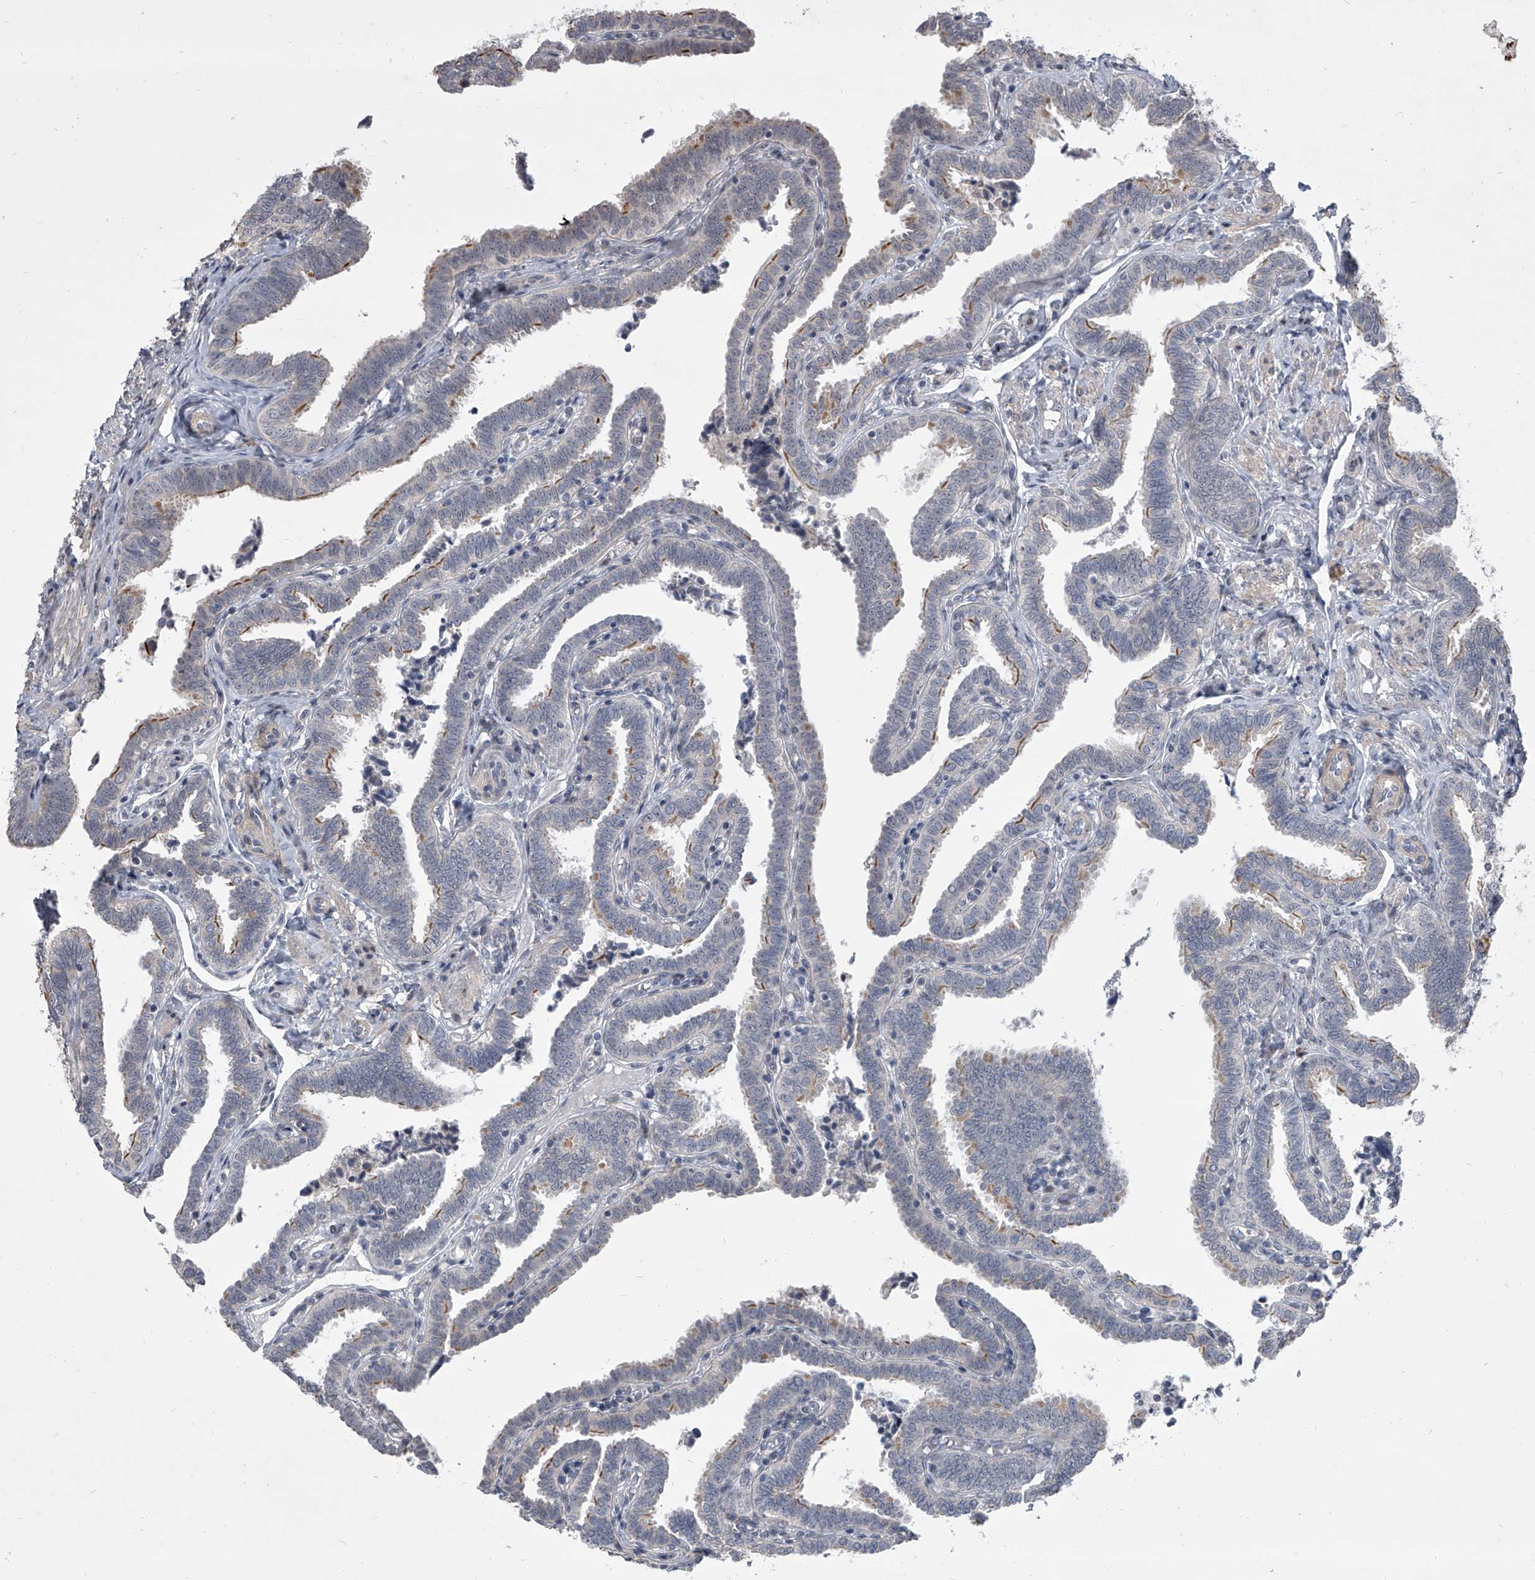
{"staining": {"intensity": "moderate", "quantity": "25%-75%", "location": "cytoplasmic/membranous"}, "tissue": "fallopian tube", "cell_type": "Glandular cells", "image_type": "normal", "snomed": [{"axis": "morphology", "description": "Normal tissue, NOS"}, {"axis": "topography", "description": "Fallopian tube"}], "caption": "Fallopian tube stained for a protein (brown) exhibits moderate cytoplasmic/membranous positive positivity in approximately 25%-75% of glandular cells.", "gene": "HEATR6", "patient": {"sex": "female", "age": 39}}